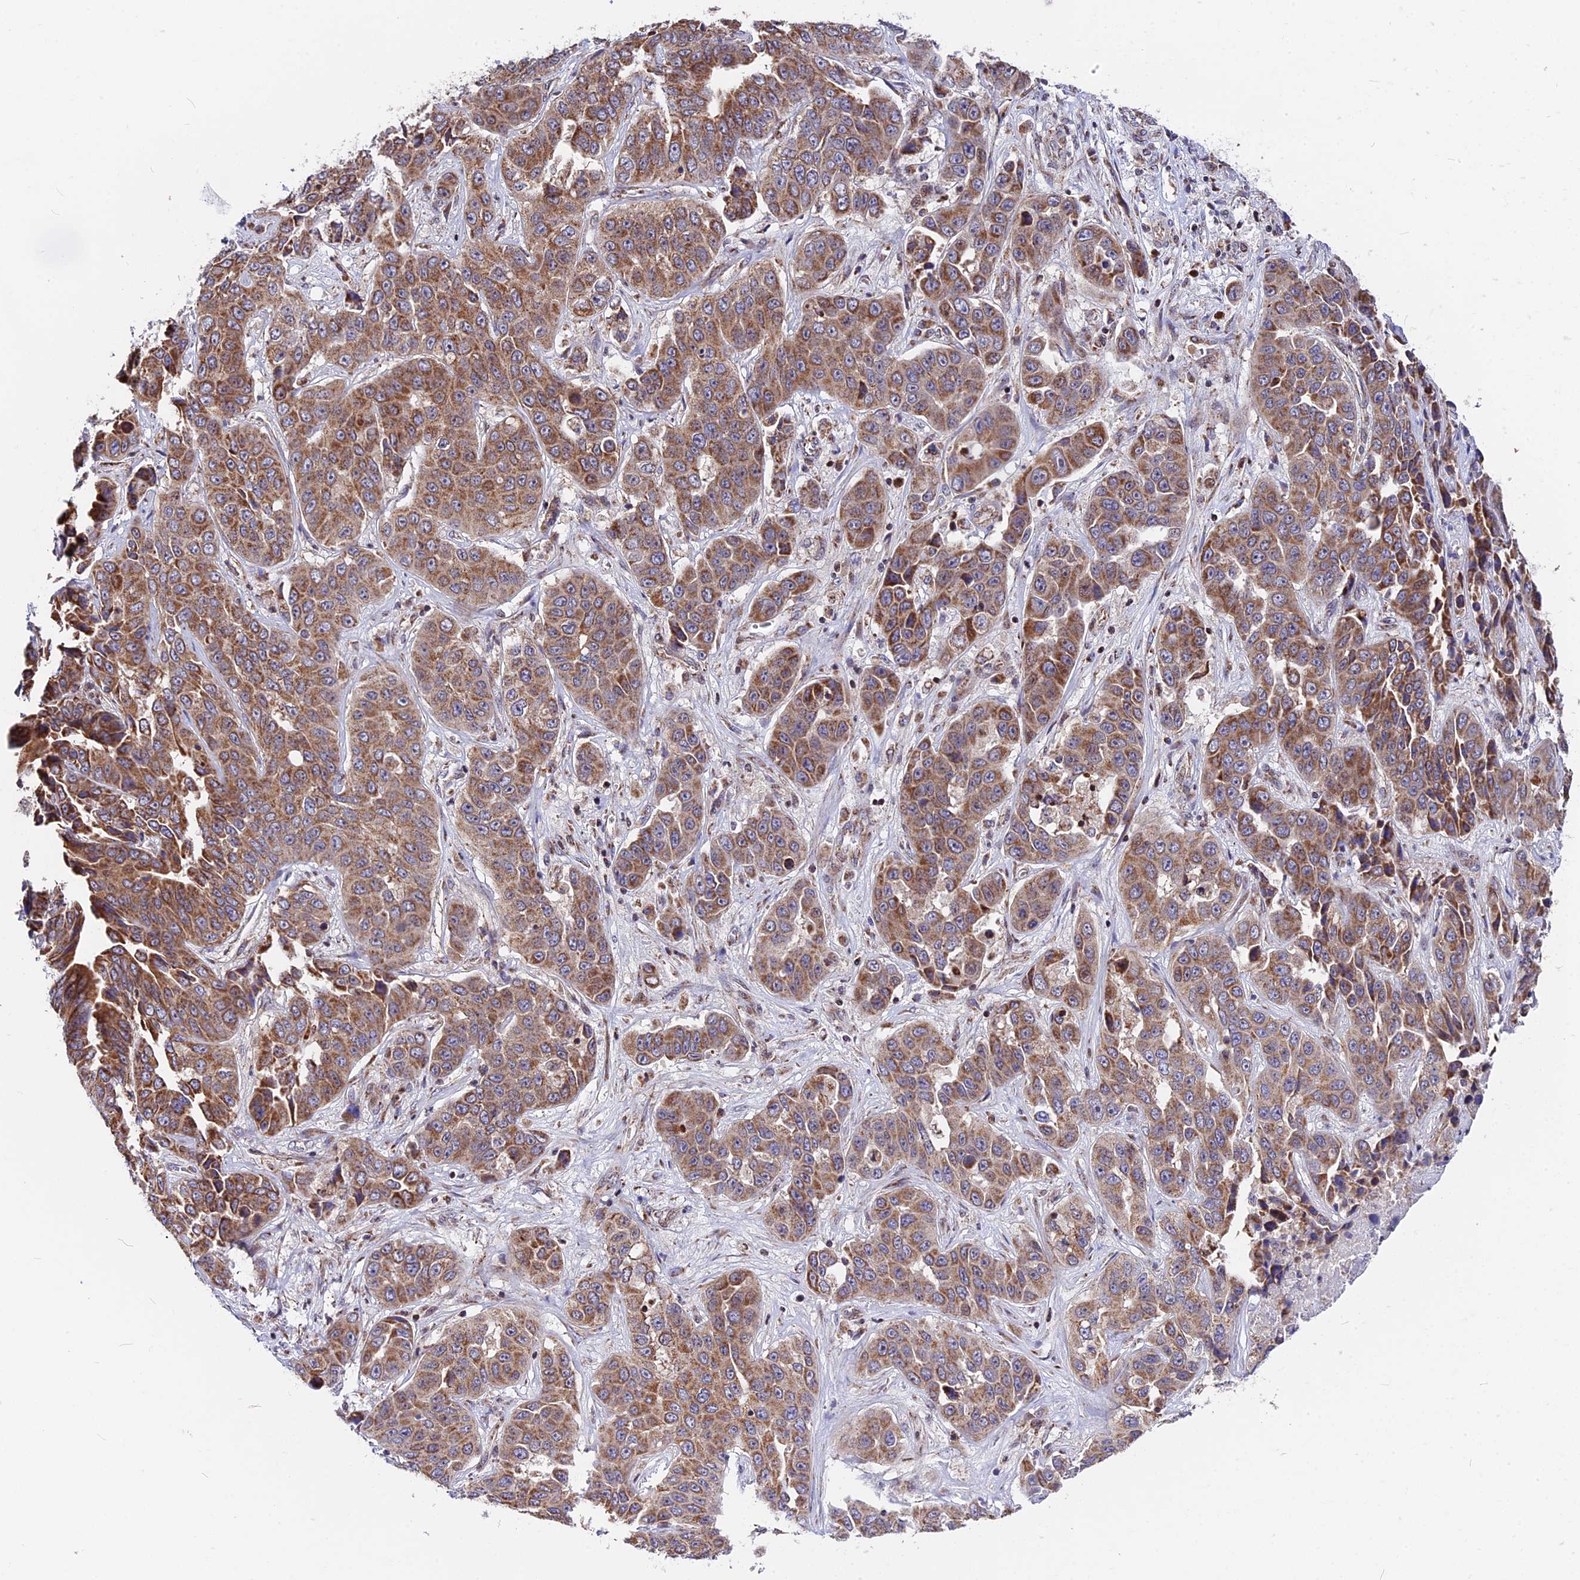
{"staining": {"intensity": "moderate", "quantity": ">75%", "location": "cytoplasmic/membranous"}, "tissue": "liver cancer", "cell_type": "Tumor cells", "image_type": "cancer", "snomed": [{"axis": "morphology", "description": "Cholangiocarcinoma"}, {"axis": "topography", "description": "Liver"}], "caption": "A photomicrograph of human liver cancer stained for a protein exhibits moderate cytoplasmic/membranous brown staining in tumor cells.", "gene": "FAM174C", "patient": {"sex": "female", "age": 52}}